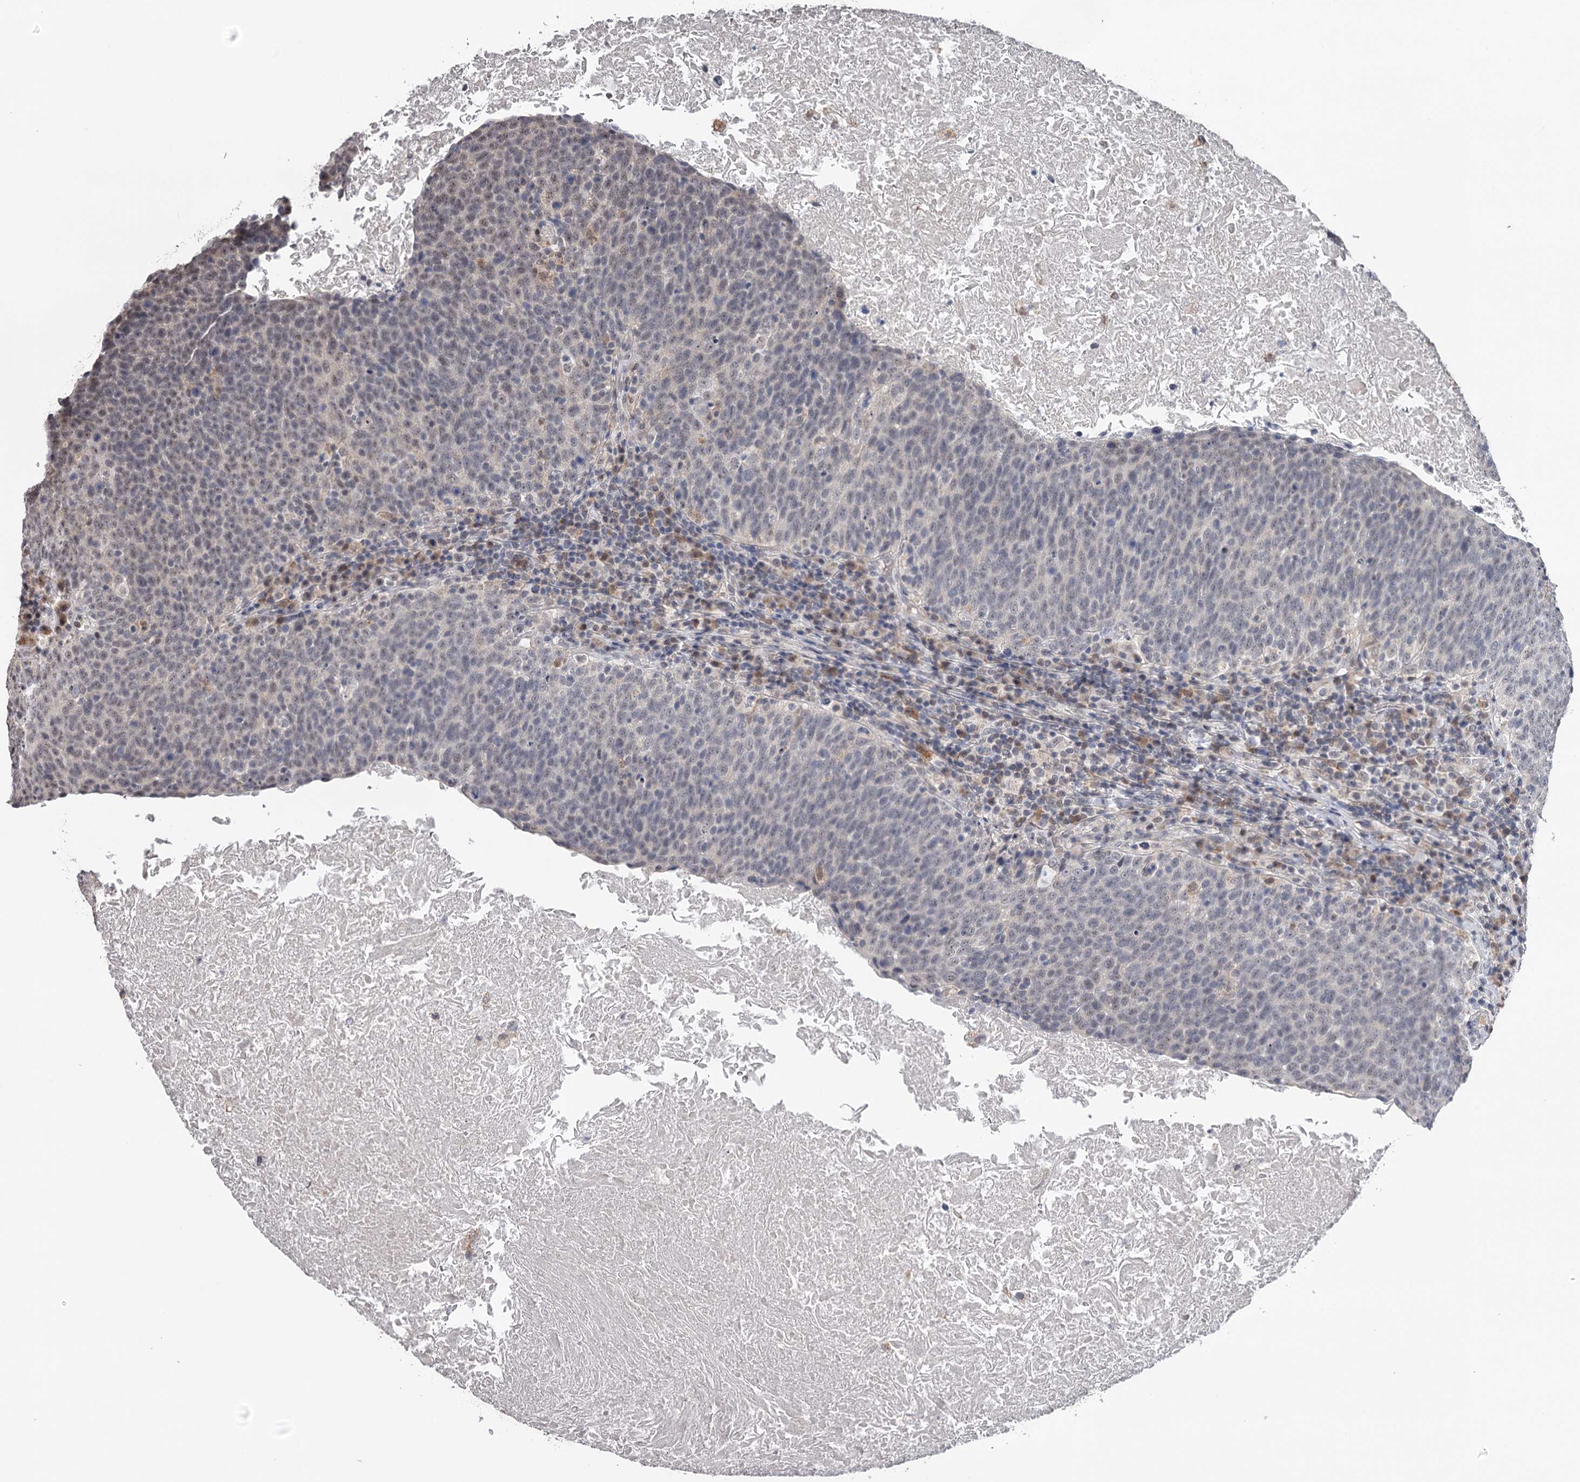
{"staining": {"intensity": "weak", "quantity": "25%-75%", "location": "nuclear"}, "tissue": "head and neck cancer", "cell_type": "Tumor cells", "image_type": "cancer", "snomed": [{"axis": "morphology", "description": "Squamous cell carcinoma, NOS"}, {"axis": "morphology", "description": "Squamous cell carcinoma, metastatic, NOS"}, {"axis": "topography", "description": "Lymph node"}, {"axis": "topography", "description": "Head-Neck"}], "caption": "Protein staining exhibits weak nuclear staining in about 25%-75% of tumor cells in head and neck cancer.", "gene": "GTSF1", "patient": {"sex": "male", "age": 62}}